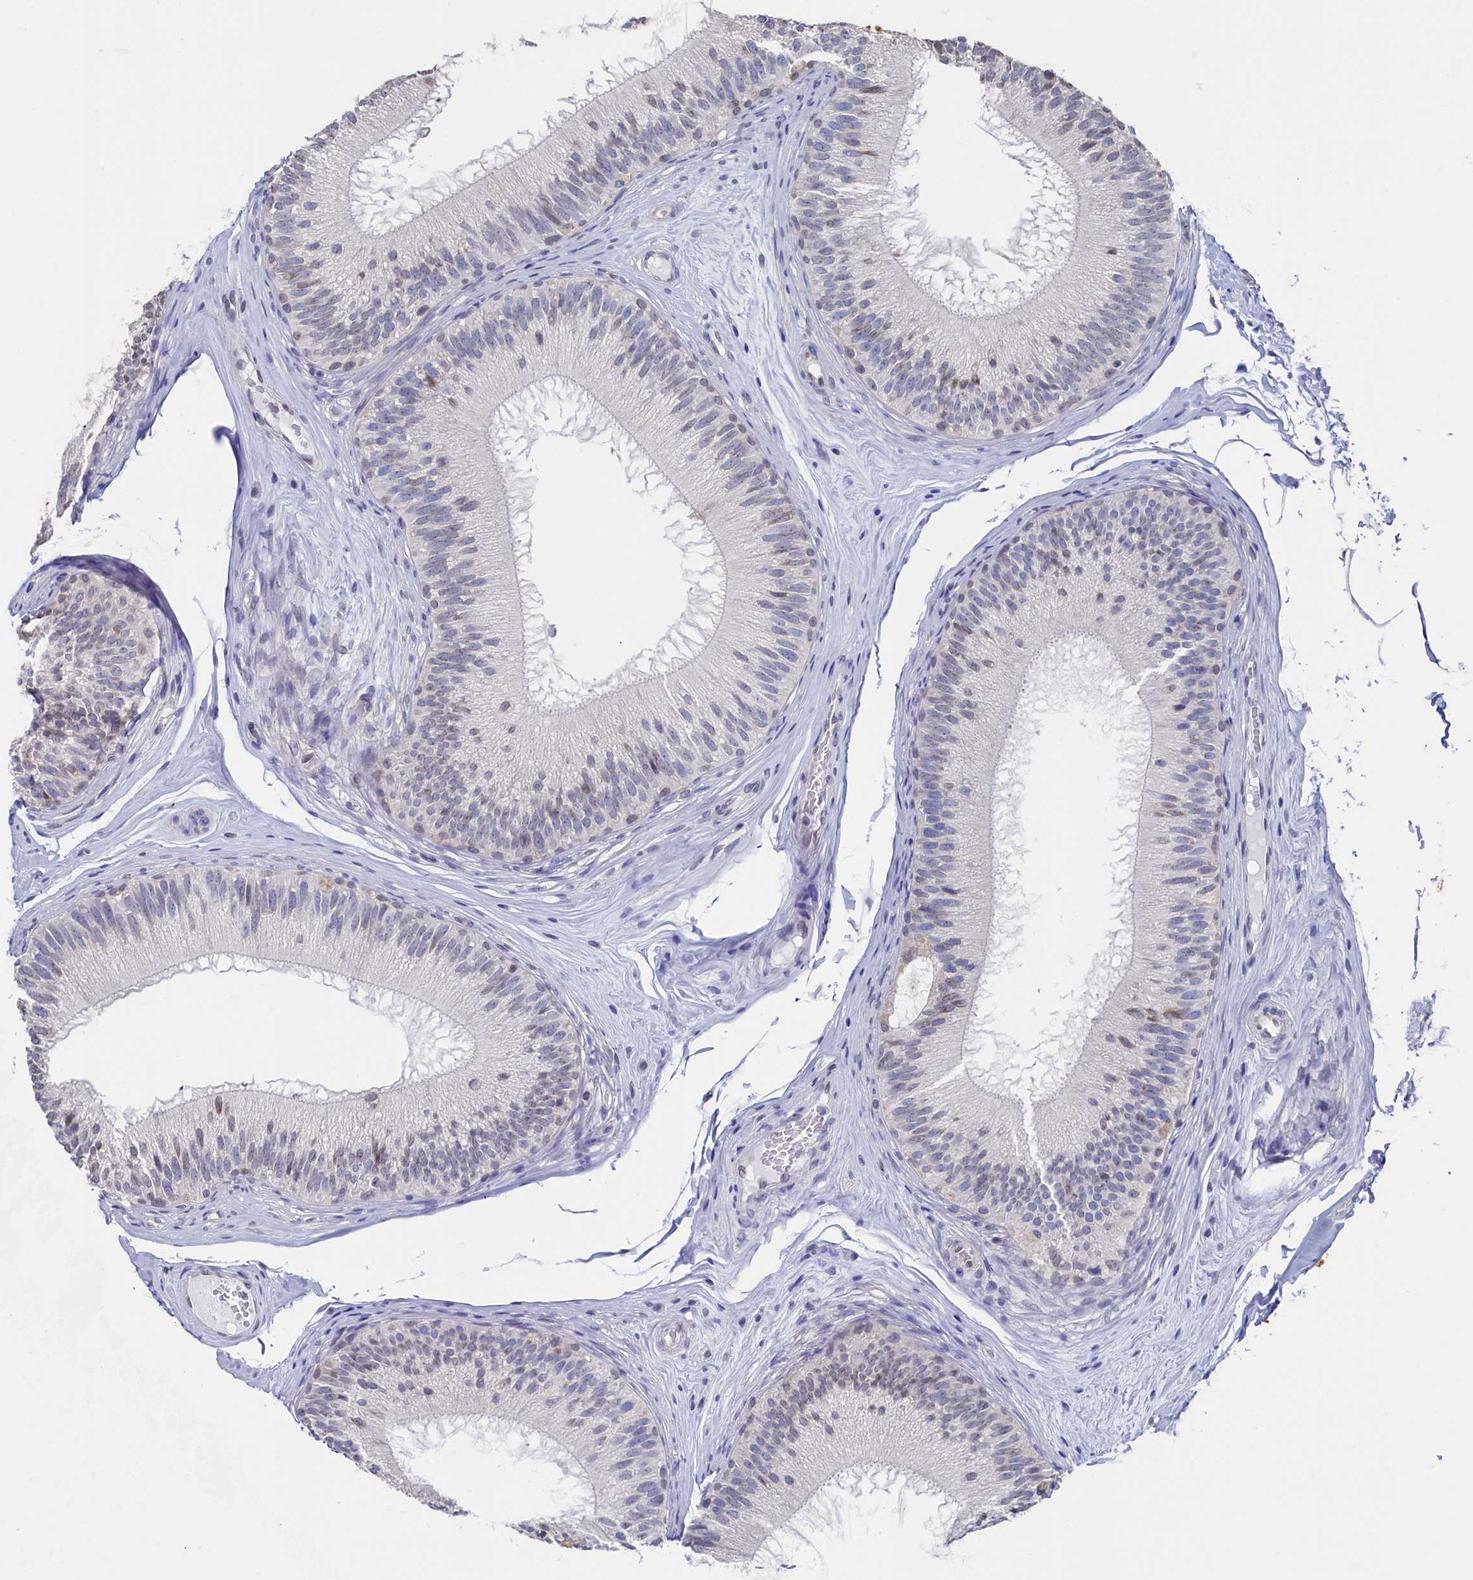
{"staining": {"intensity": "negative", "quantity": "none", "location": "none"}, "tissue": "epididymis", "cell_type": "Glandular cells", "image_type": "normal", "snomed": [{"axis": "morphology", "description": "Normal tissue, NOS"}, {"axis": "topography", "description": "Epididymis"}], "caption": "Glandular cells are negative for brown protein staining in normal epididymis. (DAB (3,3'-diaminobenzidine) immunohistochemistry (IHC) visualized using brightfield microscopy, high magnification).", "gene": "C11orf54", "patient": {"sex": "male", "age": 45}}